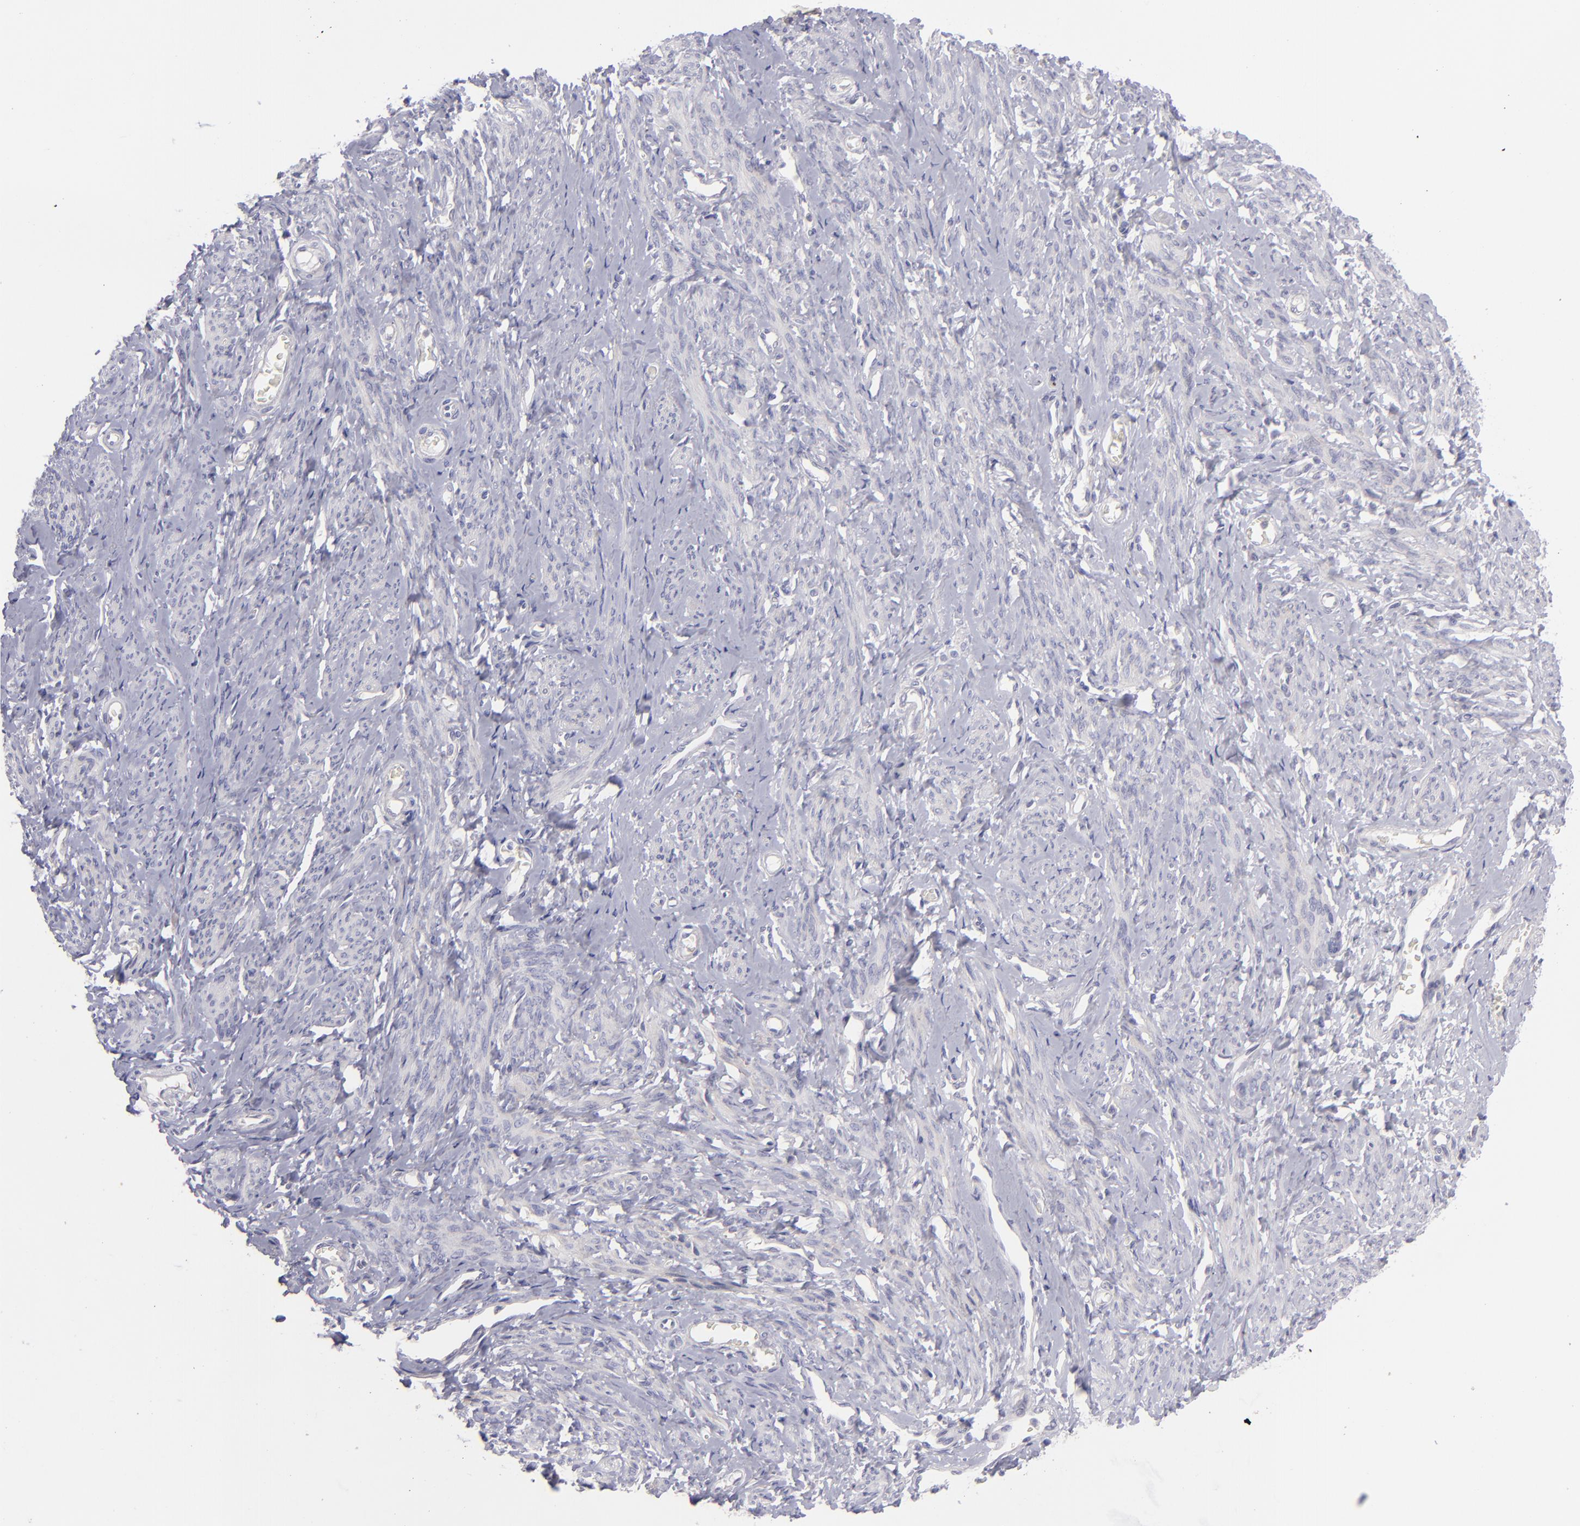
{"staining": {"intensity": "weak", "quantity": "<25%", "location": "cytoplasmic/membranous"}, "tissue": "smooth muscle", "cell_type": "Smooth muscle cells", "image_type": "normal", "snomed": [{"axis": "morphology", "description": "Normal tissue, NOS"}, {"axis": "topography", "description": "Cervix"}, {"axis": "topography", "description": "Endometrium"}], "caption": "This is an immunohistochemistry histopathology image of normal smooth muscle. There is no staining in smooth muscle cells.", "gene": "BSG", "patient": {"sex": "female", "age": 65}}